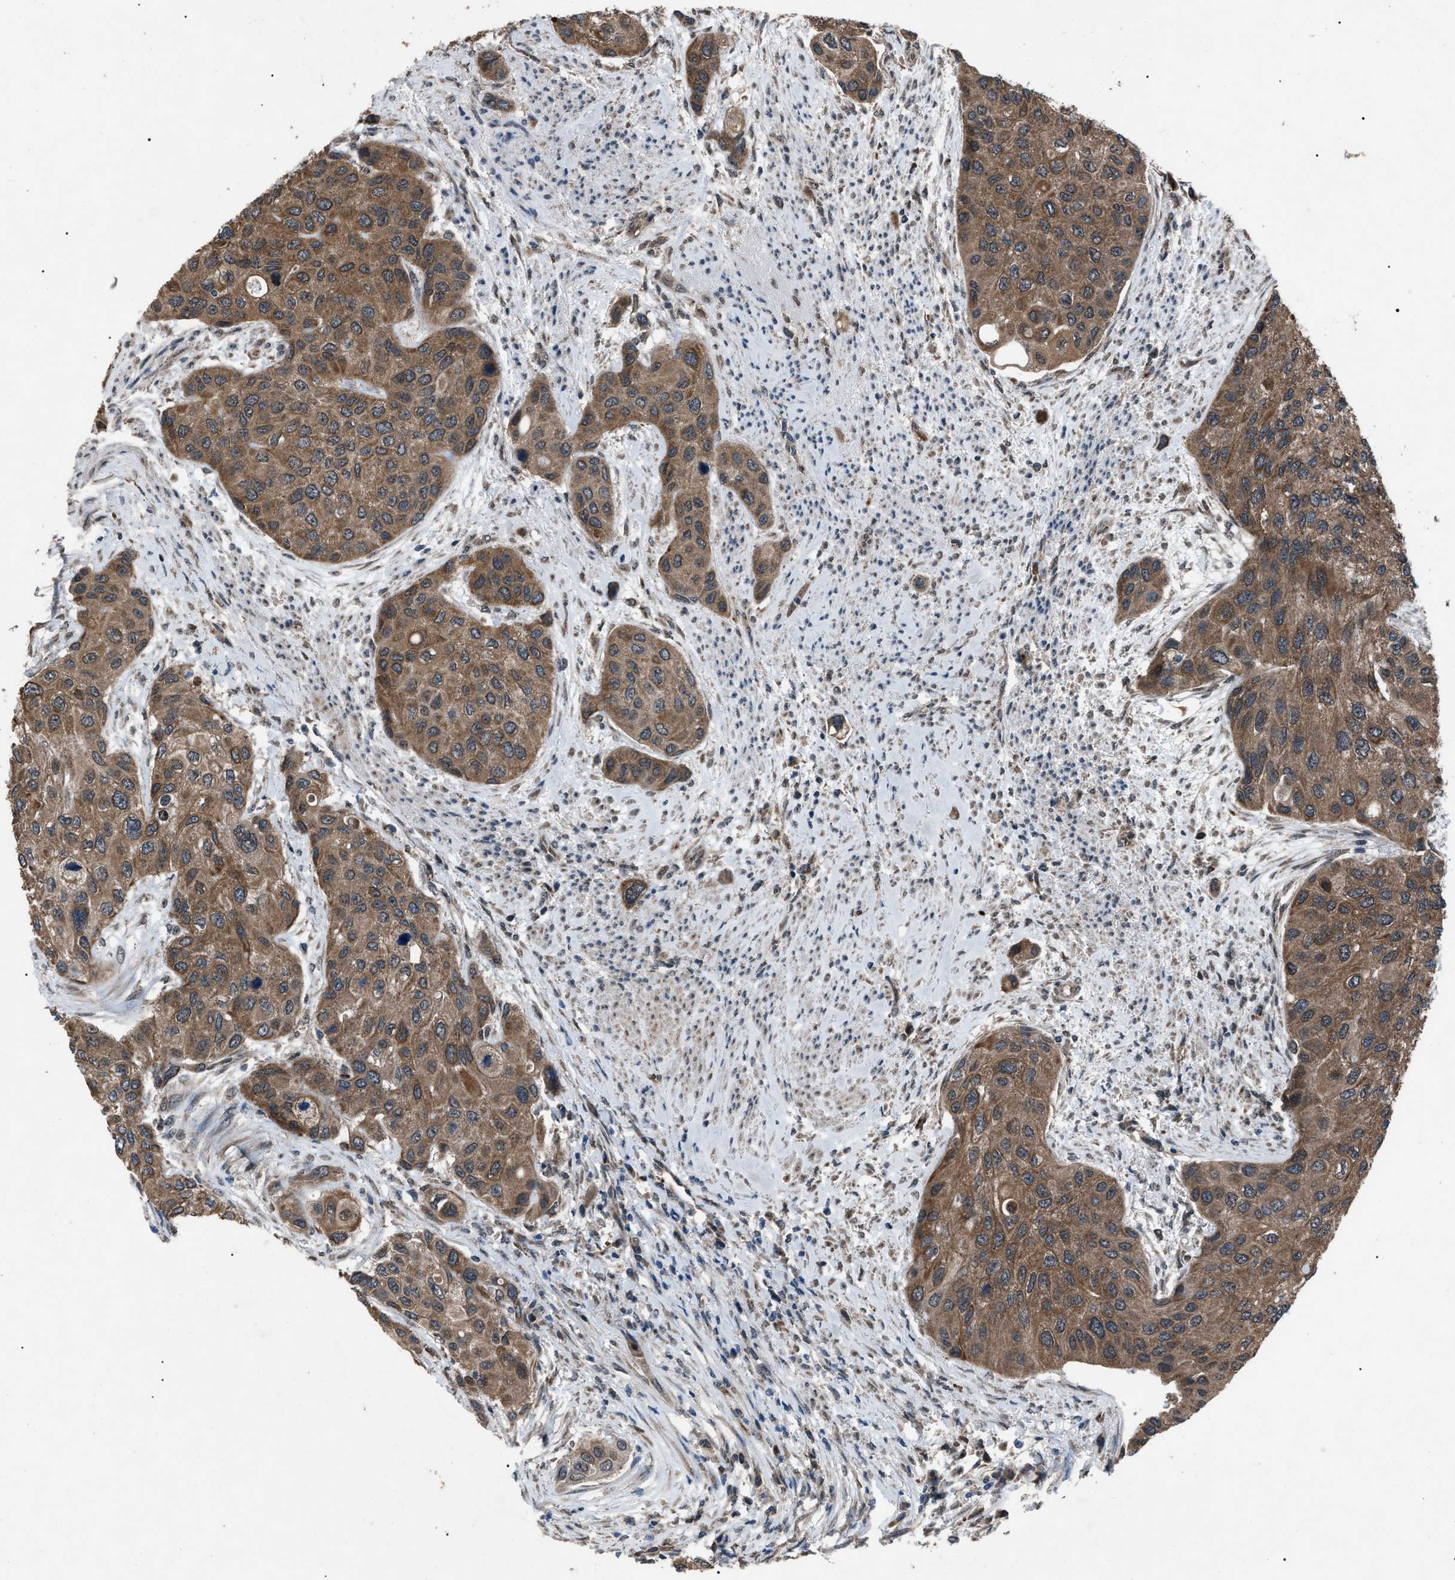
{"staining": {"intensity": "moderate", "quantity": ">75%", "location": "cytoplasmic/membranous"}, "tissue": "urothelial cancer", "cell_type": "Tumor cells", "image_type": "cancer", "snomed": [{"axis": "morphology", "description": "Urothelial carcinoma, High grade"}, {"axis": "topography", "description": "Urinary bladder"}], "caption": "DAB immunohistochemical staining of human urothelial carcinoma (high-grade) shows moderate cytoplasmic/membranous protein positivity in about >75% of tumor cells. (IHC, brightfield microscopy, high magnification).", "gene": "ZFAND2A", "patient": {"sex": "female", "age": 56}}